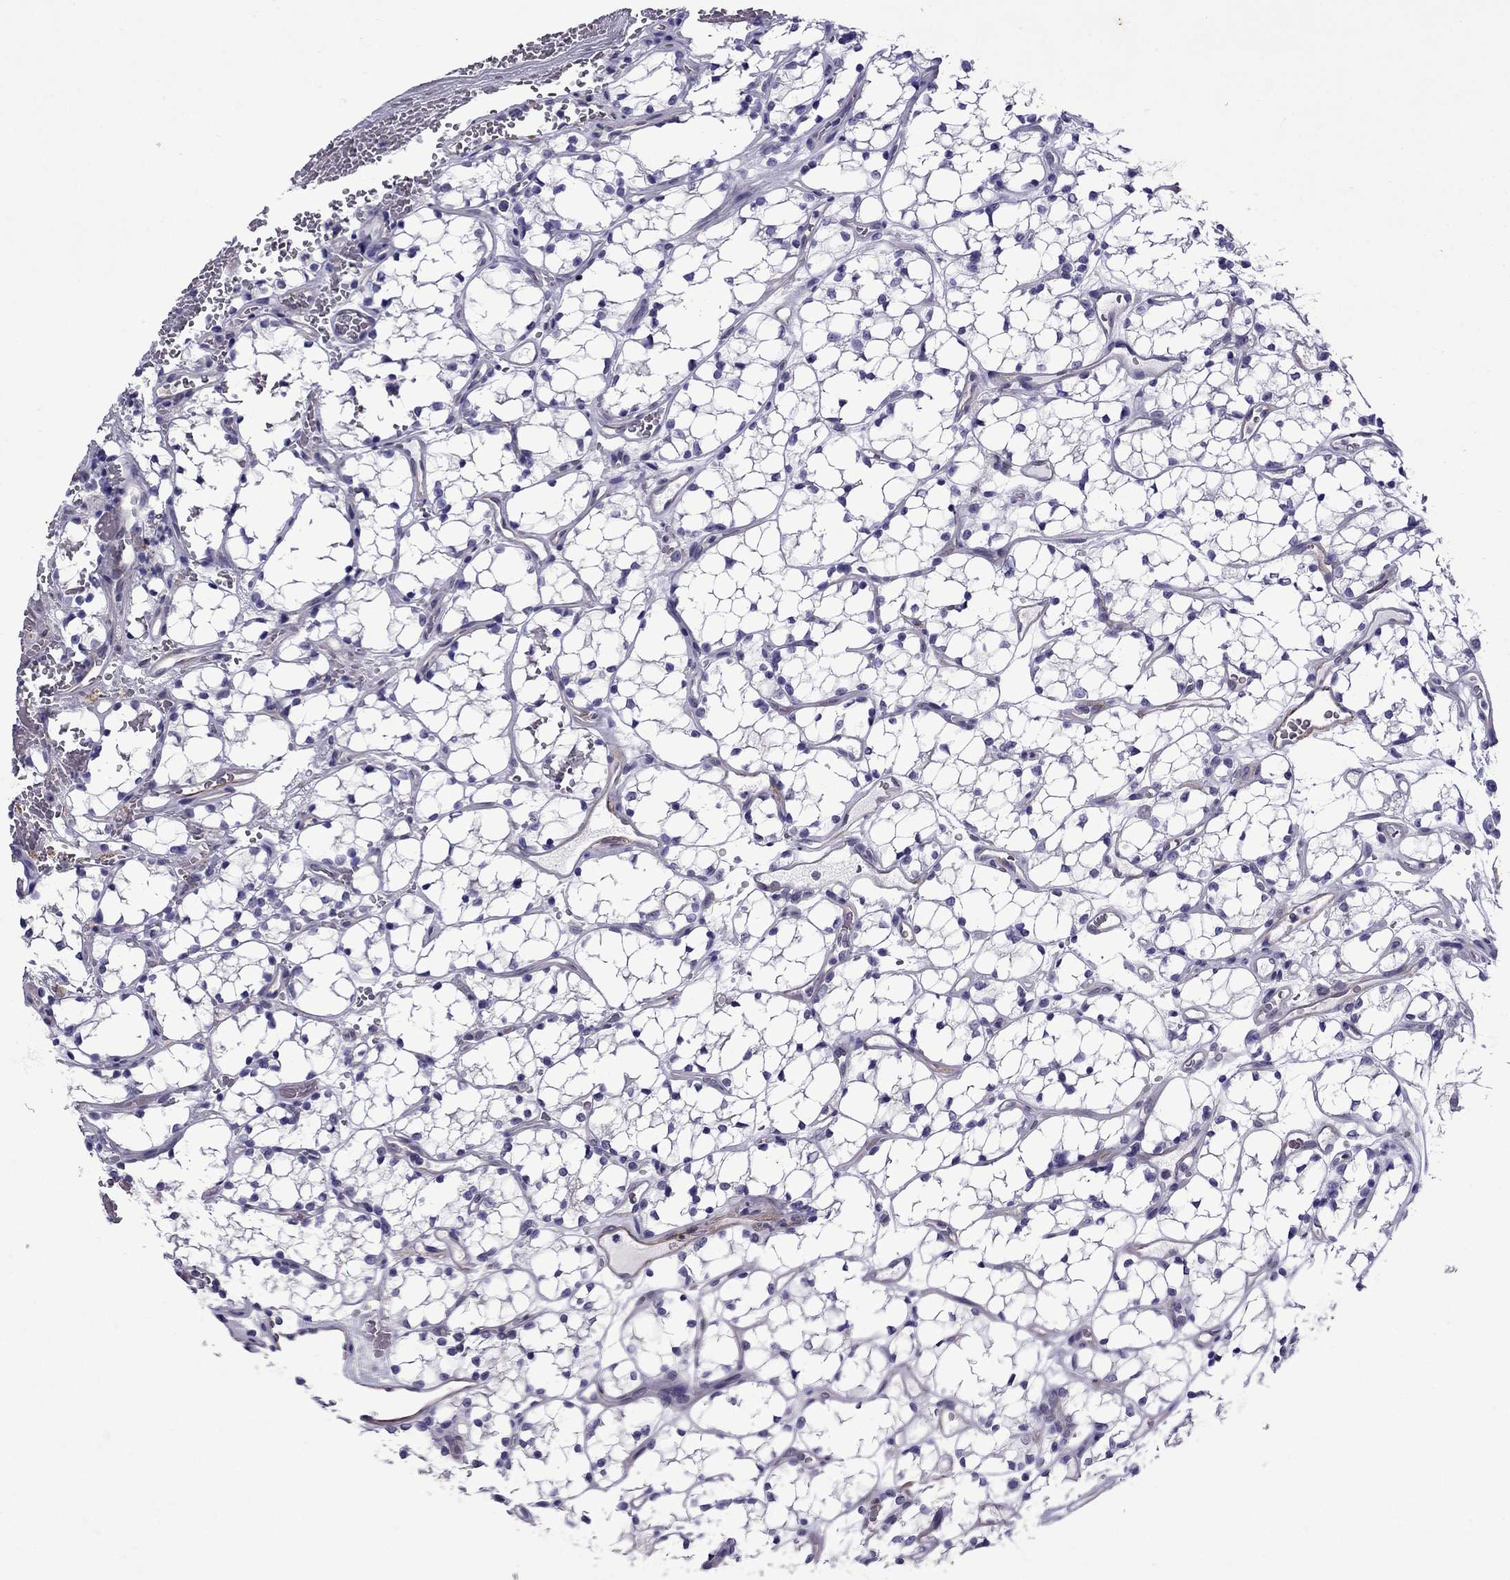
{"staining": {"intensity": "negative", "quantity": "none", "location": "none"}, "tissue": "renal cancer", "cell_type": "Tumor cells", "image_type": "cancer", "snomed": [{"axis": "morphology", "description": "Adenocarcinoma, NOS"}, {"axis": "topography", "description": "Kidney"}], "caption": "Human renal cancer stained for a protein using IHC shows no expression in tumor cells.", "gene": "CHRNA5", "patient": {"sex": "female", "age": 69}}